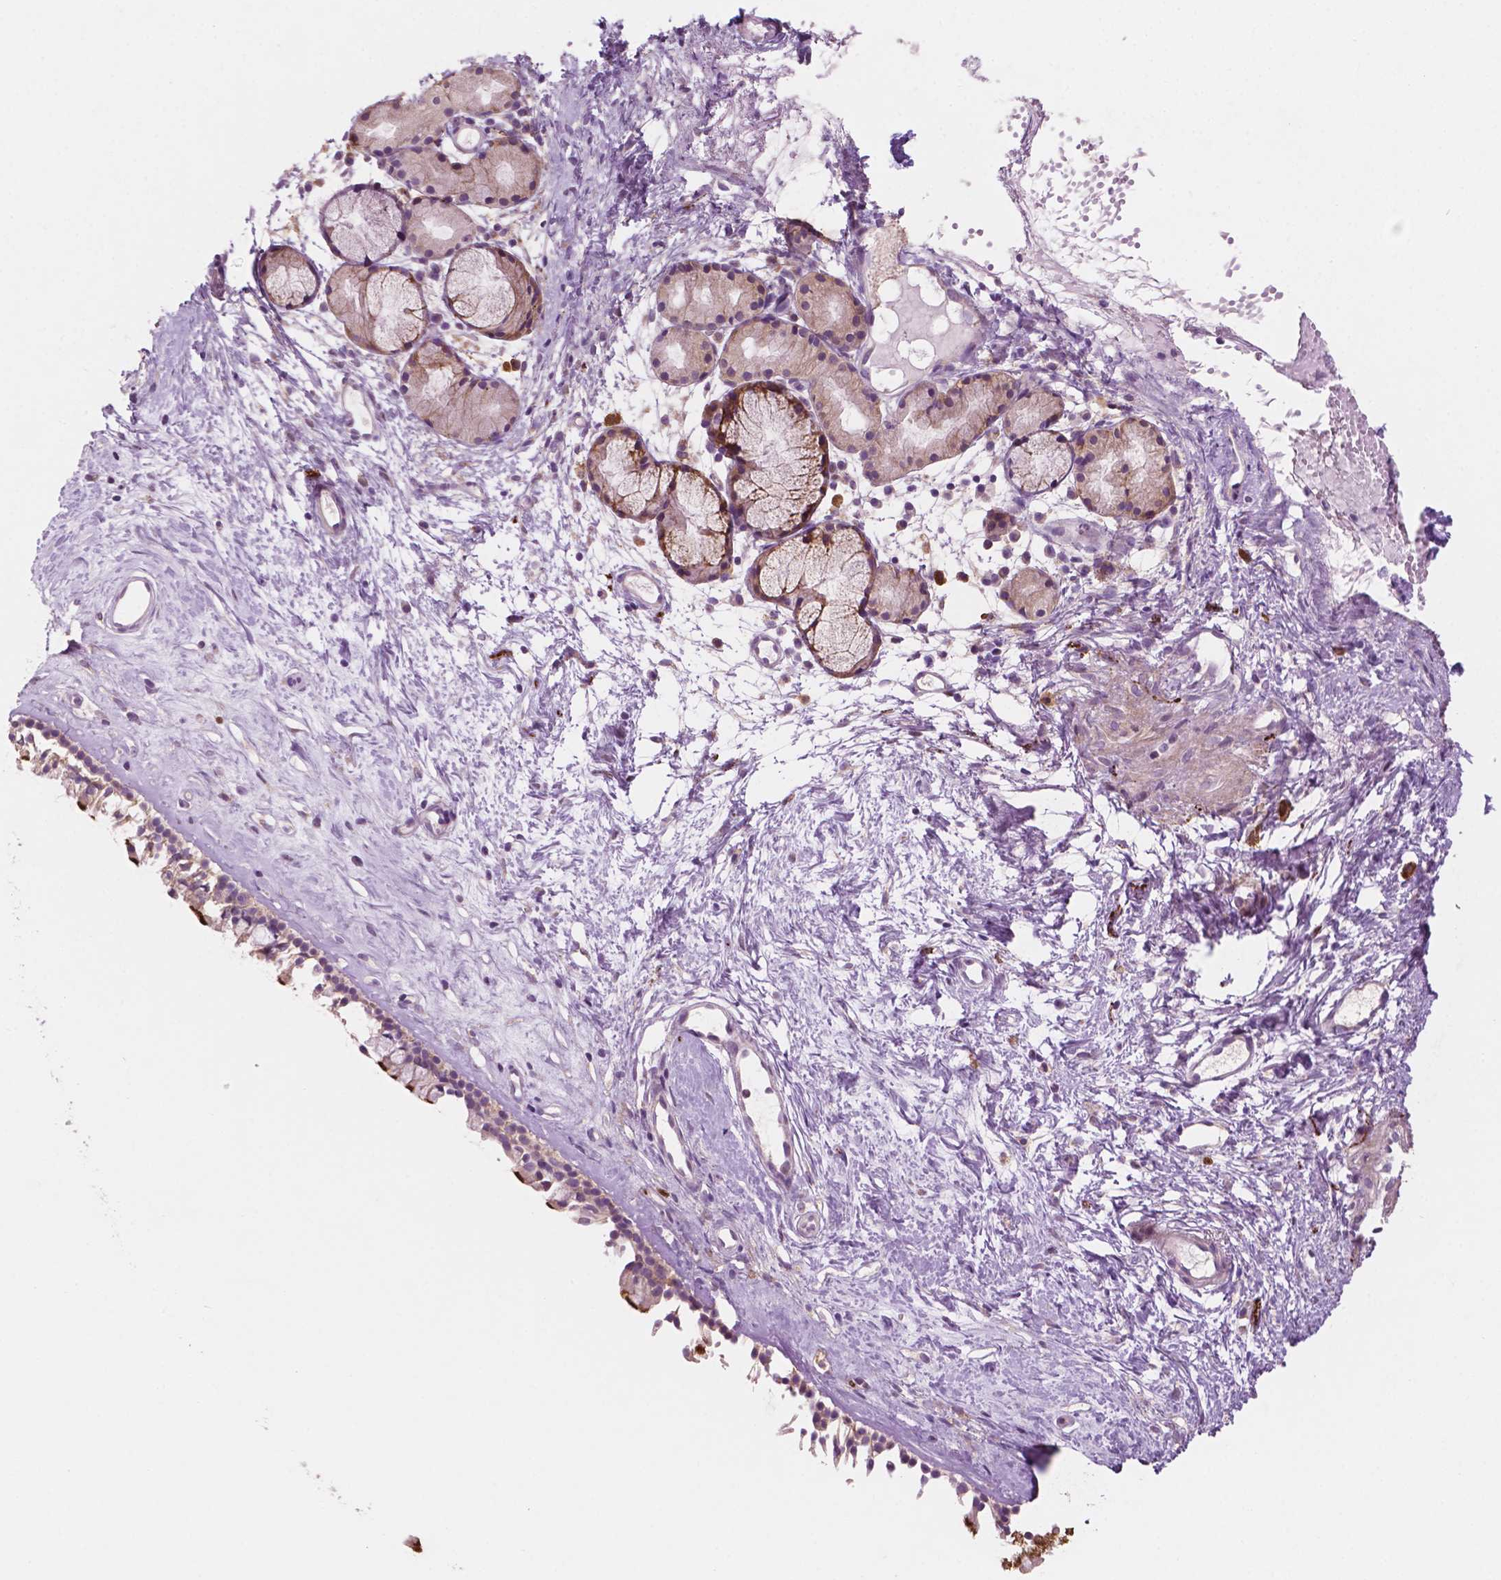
{"staining": {"intensity": "strong", "quantity": "<25%", "location": "cytoplasmic/membranous"}, "tissue": "nasopharynx", "cell_type": "Respiratory epithelial cells", "image_type": "normal", "snomed": [{"axis": "morphology", "description": "Normal tissue, NOS"}, {"axis": "topography", "description": "Nasopharynx"}], "caption": "High-power microscopy captured an immunohistochemistry histopathology image of unremarkable nasopharynx, revealing strong cytoplasmic/membranous positivity in about <25% of respiratory epithelial cells.", "gene": "LRP1B", "patient": {"sex": "female", "age": 52}}